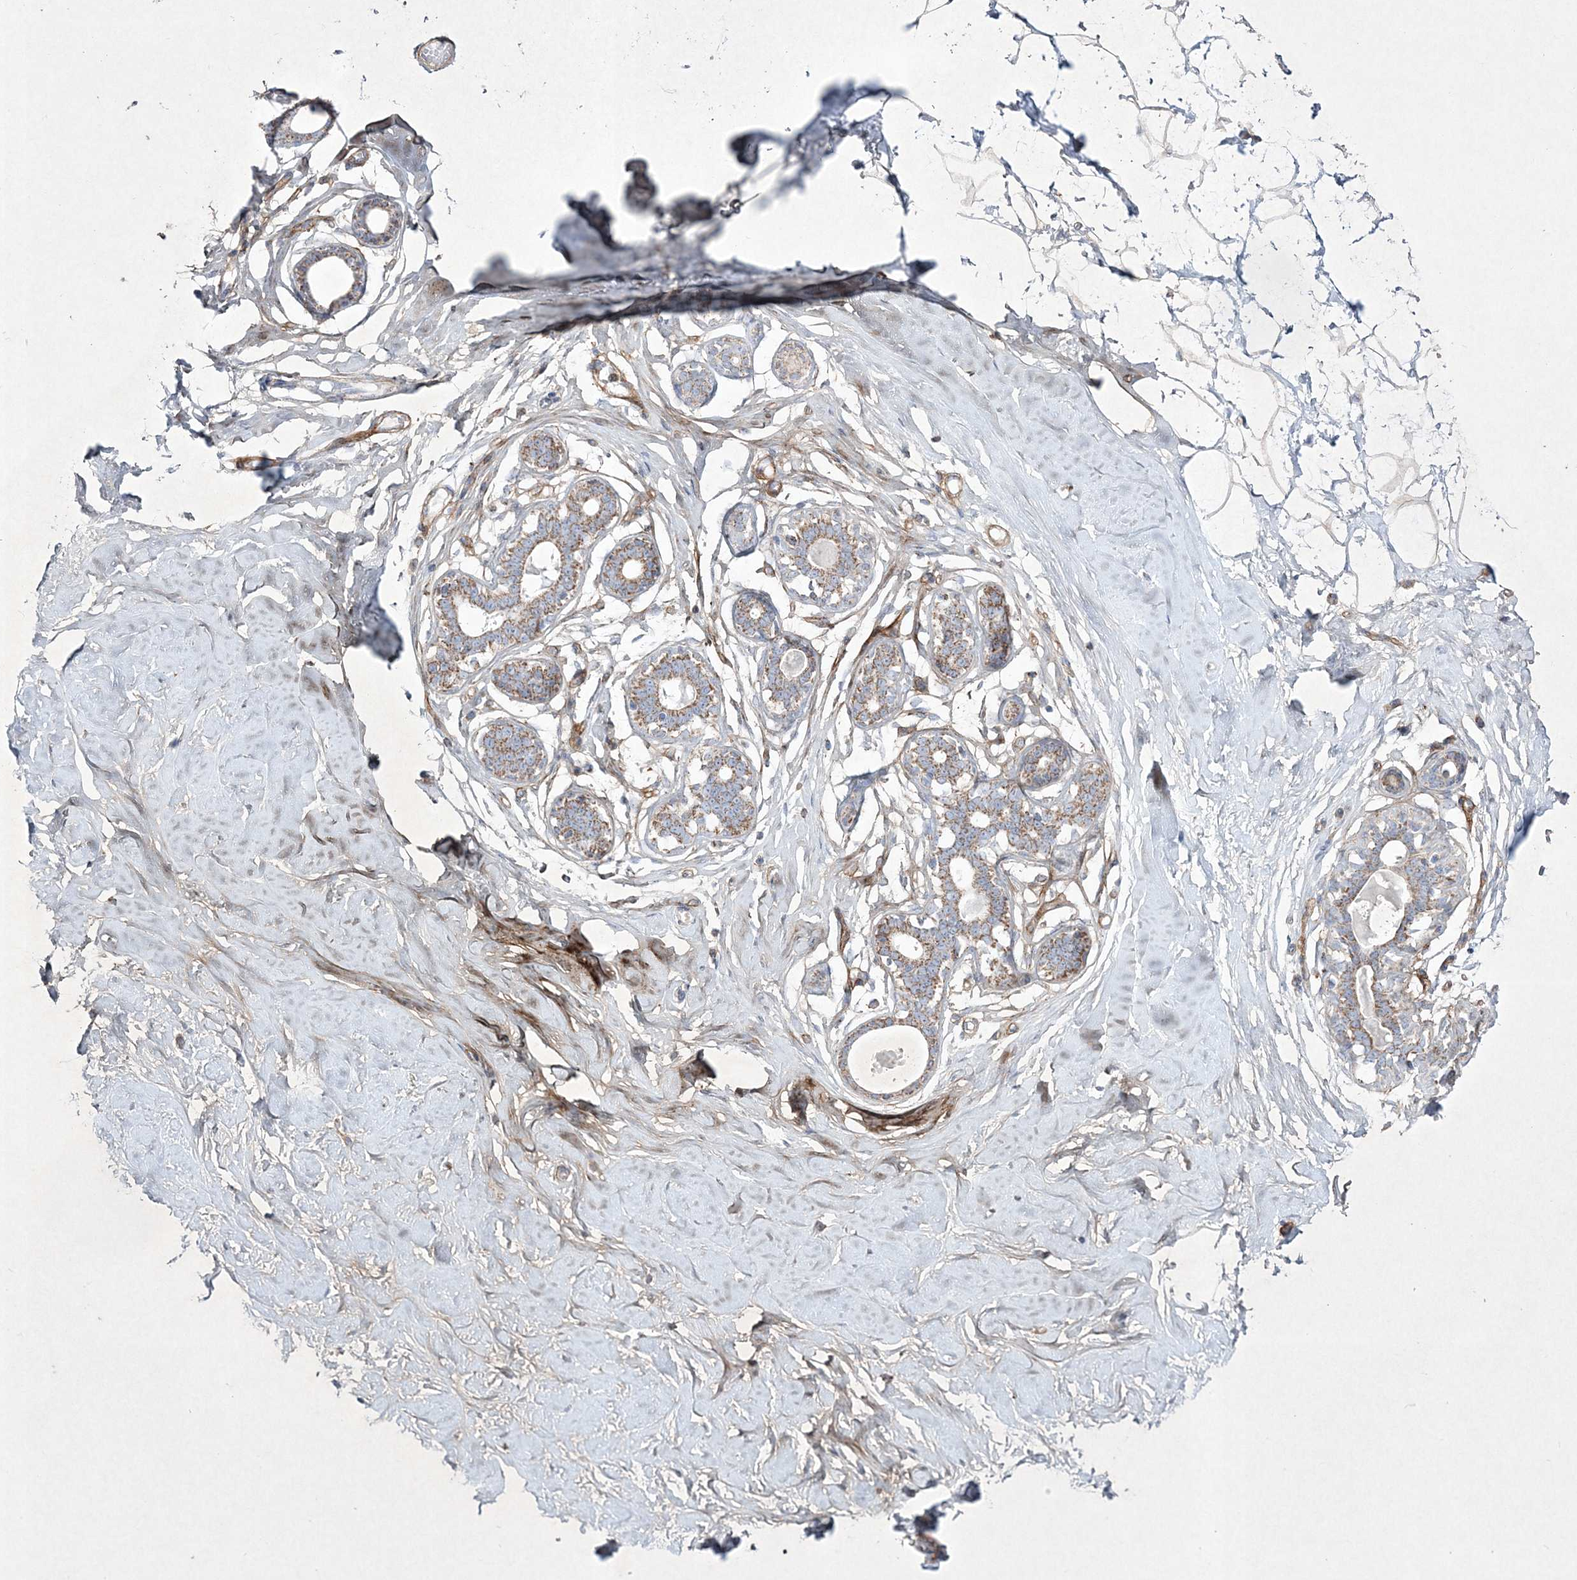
{"staining": {"intensity": "negative", "quantity": "none", "location": "none"}, "tissue": "breast", "cell_type": "Adipocytes", "image_type": "normal", "snomed": [{"axis": "morphology", "description": "Normal tissue, NOS"}, {"axis": "morphology", "description": "Adenoma, NOS"}, {"axis": "topography", "description": "Breast"}], "caption": "Immunohistochemistry (IHC) image of normal breast: breast stained with DAB reveals no significant protein expression in adipocytes.", "gene": "RICTOR", "patient": {"sex": "female", "age": 23}}